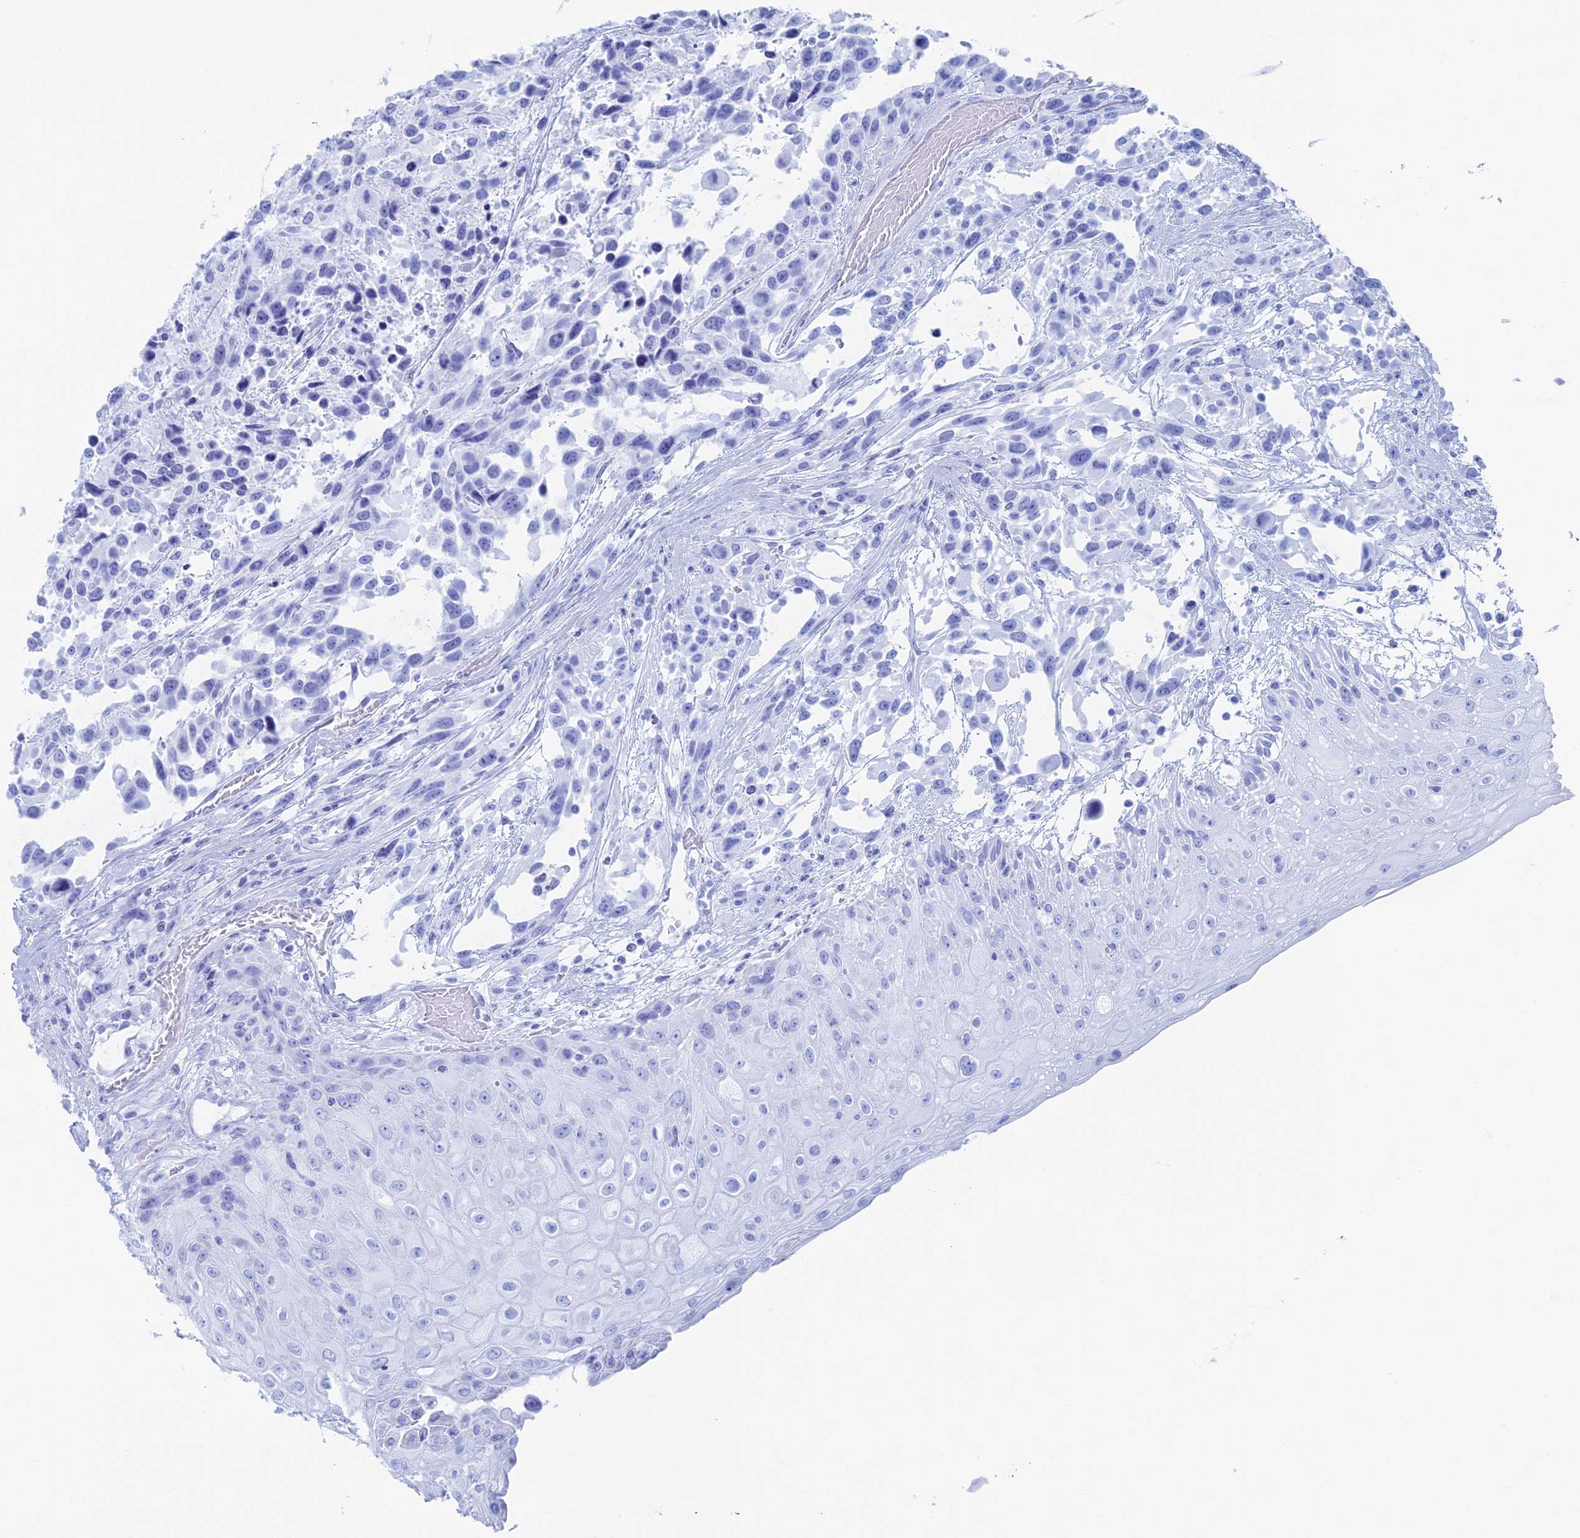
{"staining": {"intensity": "negative", "quantity": "none", "location": "none"}, "tissue": "urothelial cancer", "cell_type": "Tumor cells", "image_type": "cancer", "snomed": [{"axis": "morphology", "description": "Urothelial carcinoma, High grade"}, {"axis": "topography", "description": "Urinary bladder"}], "caption": "Immunohistochemical staining of urothelial cancer shows no significant positivity in tumor cells.", "gene": "TBC1D30", "patient": {"sex": "female", "age": 70}}